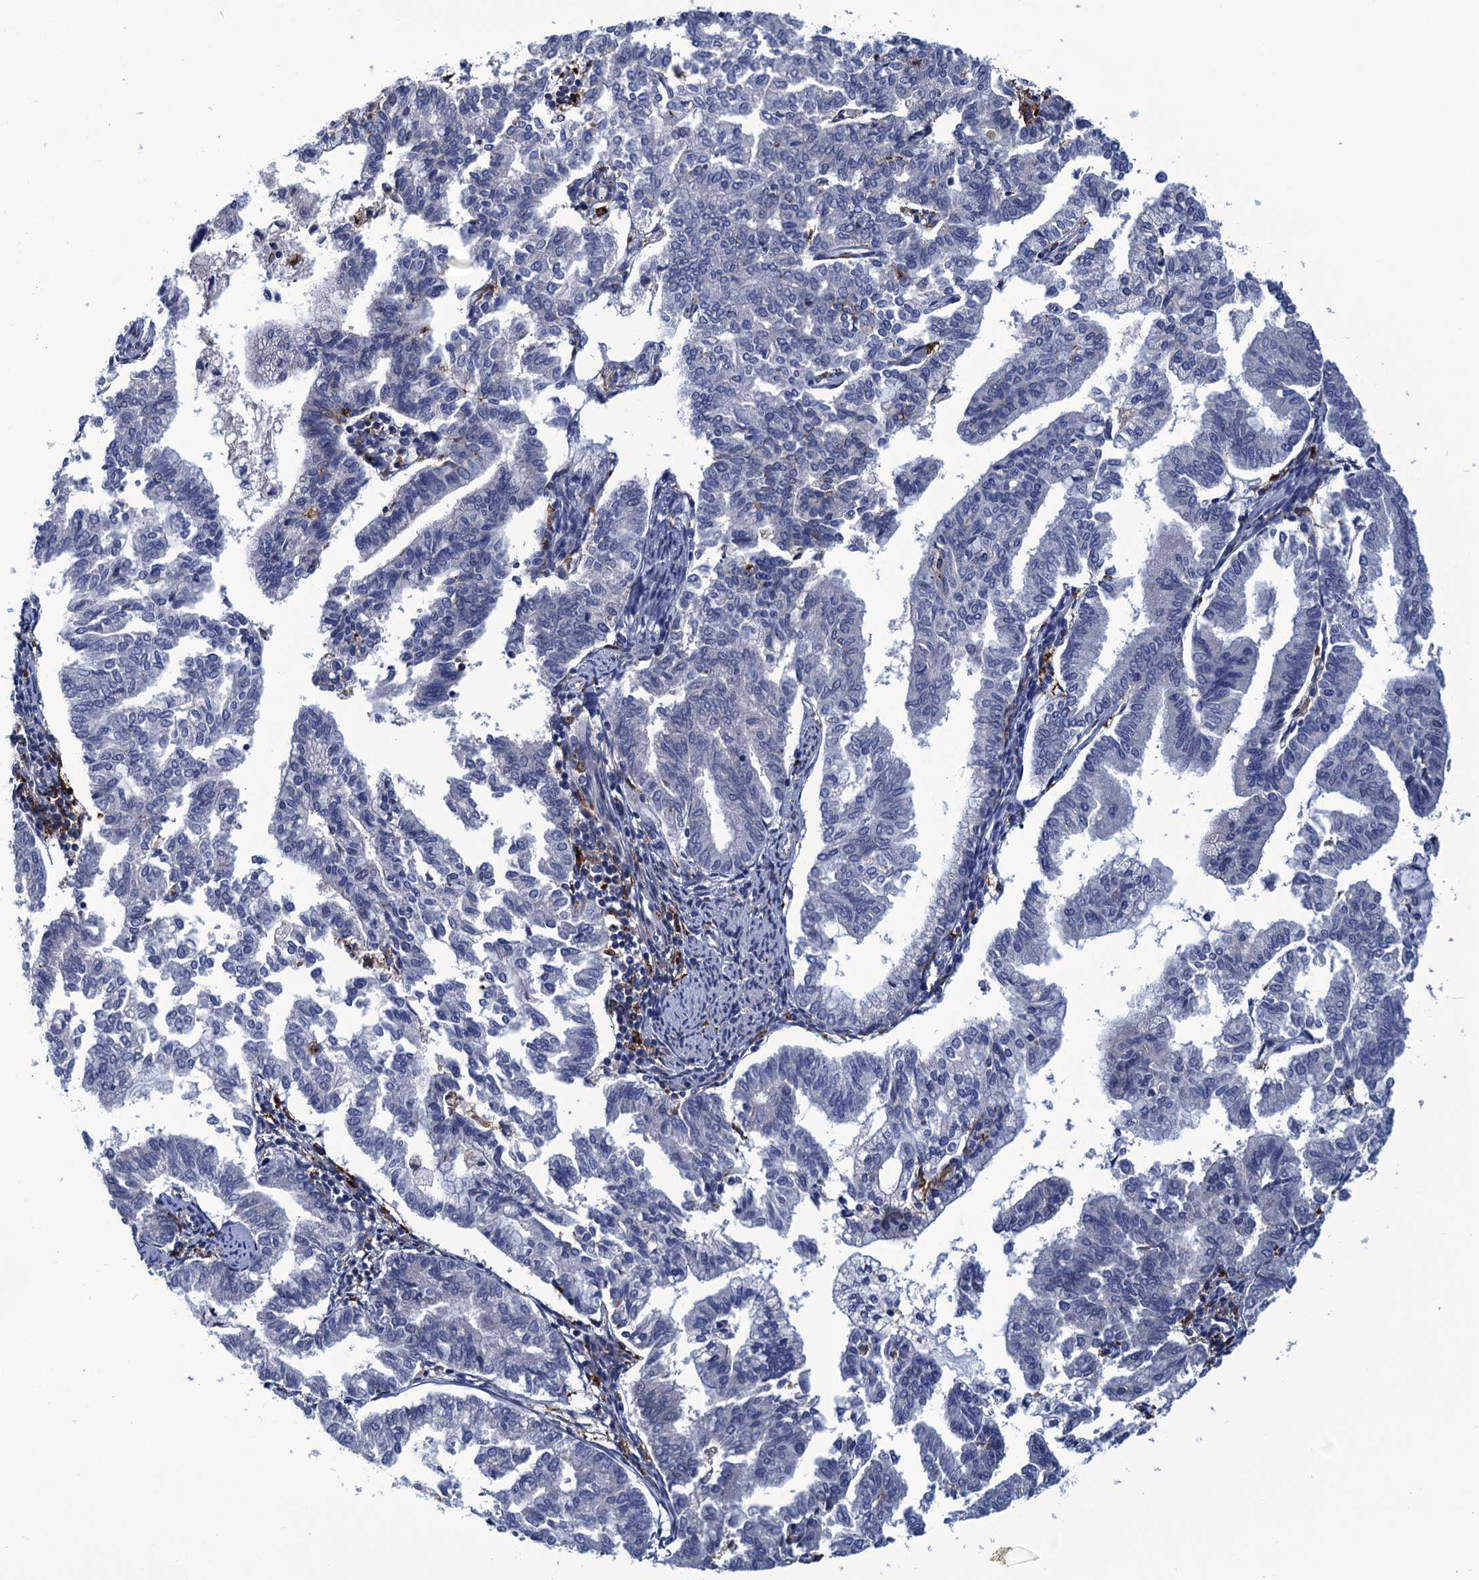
{"staining": {"intensity": "negative", "quantity": "none", "location": "none"}, "tissue": "endometrial cancer", "cell_type": "Tumor cells", "image_type": "cancer", "snomed": [{"axis": "morphology", "description": "Adenocarcinoma, NOS"}, {"axis": "topography", "description": "Endometrium"}], "caption": "An image of human endometrial cancer is negative for staining in tumor cells.", "gene": "DNHD1", "patient": {"sex": "female", "age": 79}}